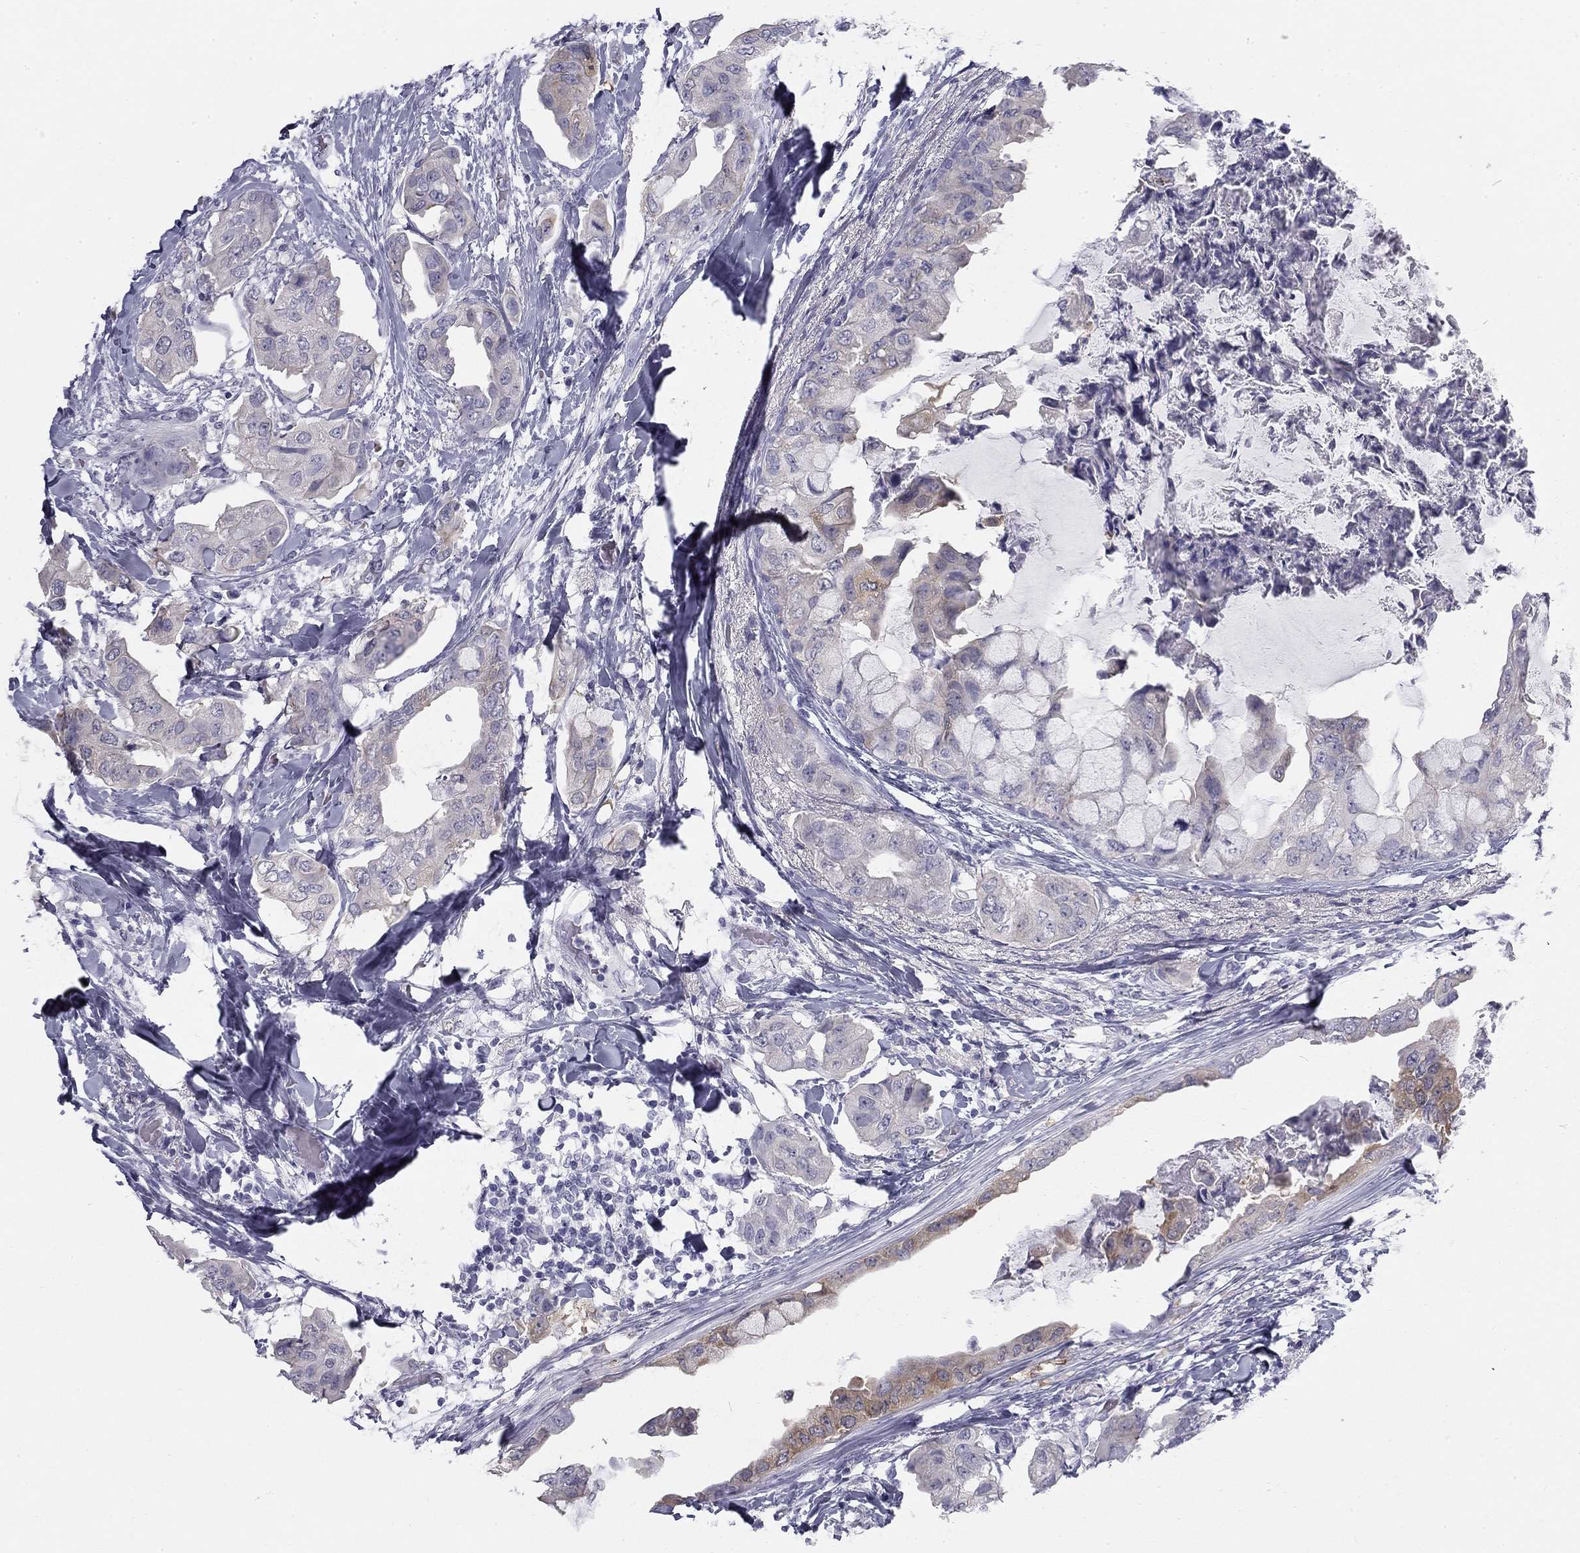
{"staining": {"intensity": "weak", "quantity": "<25%", "location": "cytoplasmic/membranous"}, "tissue": "breast cancer", "cell_type": "Tumor cells", "image_type": "cancer", "snomed": [{"axis": "morphology", "description": "Normal tissue, NOS"}, {"axis": "morphology", "description": "Duct carcinoma"}, {"axis": "topography", "description": "Breast"}], "caption": "Tumor cells are negative for brown protein staining in breast cancer (infiltrating ductal carcinoma). The staining was performed using DAB (3,3'-diaminobenzidine) to visualize the protein expression in brown, while the nuclei were stained in blue with hematoxylin (Magnification: 20x).", "gene": "SULT2B1", "patient": {"sex": "female", "age": 40}}